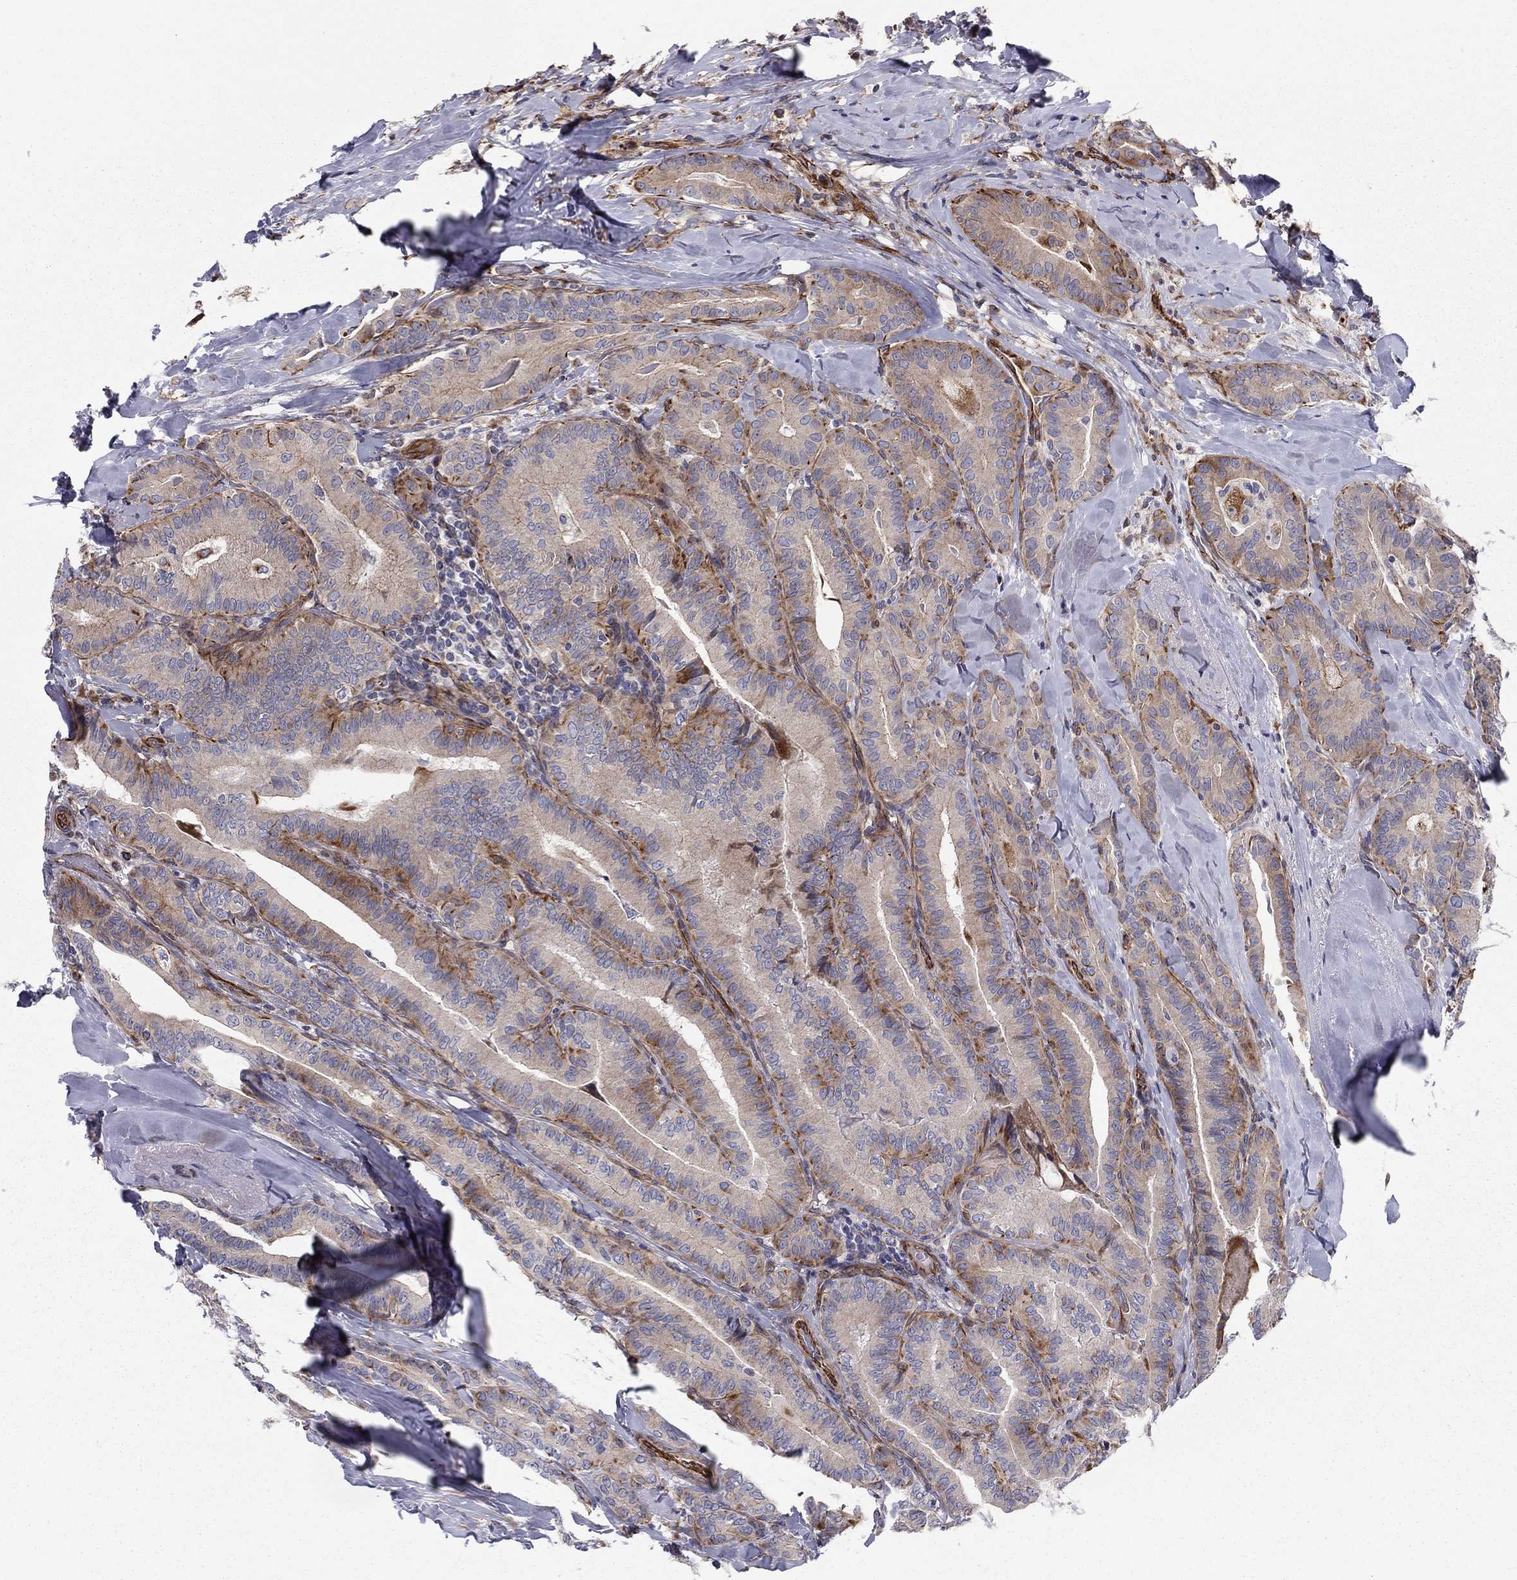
{"staining": {"intensity": "moderate", "quantity": "25%-75%", "location": "cytoplasmic/membranous"}, "tissue": "thyroid cancer", "cell_type": "Tumor cells", "image_type": "cancer", "snomed": [{"axis": "morphology", "description": "Papillary adenocarcinoma, NOS"}, {"axis": "topography", "description": "Thyroid gland"}], "caption": "Protein staining of papillary adenocarcinoma (thyroid) tissue demonstrates moderate cytoplasmic/membranous positivity in approximately 25%-75% of tumor cells.", "gene": "CLSTN1", "patient": {"sex": "male", "age": 61}}